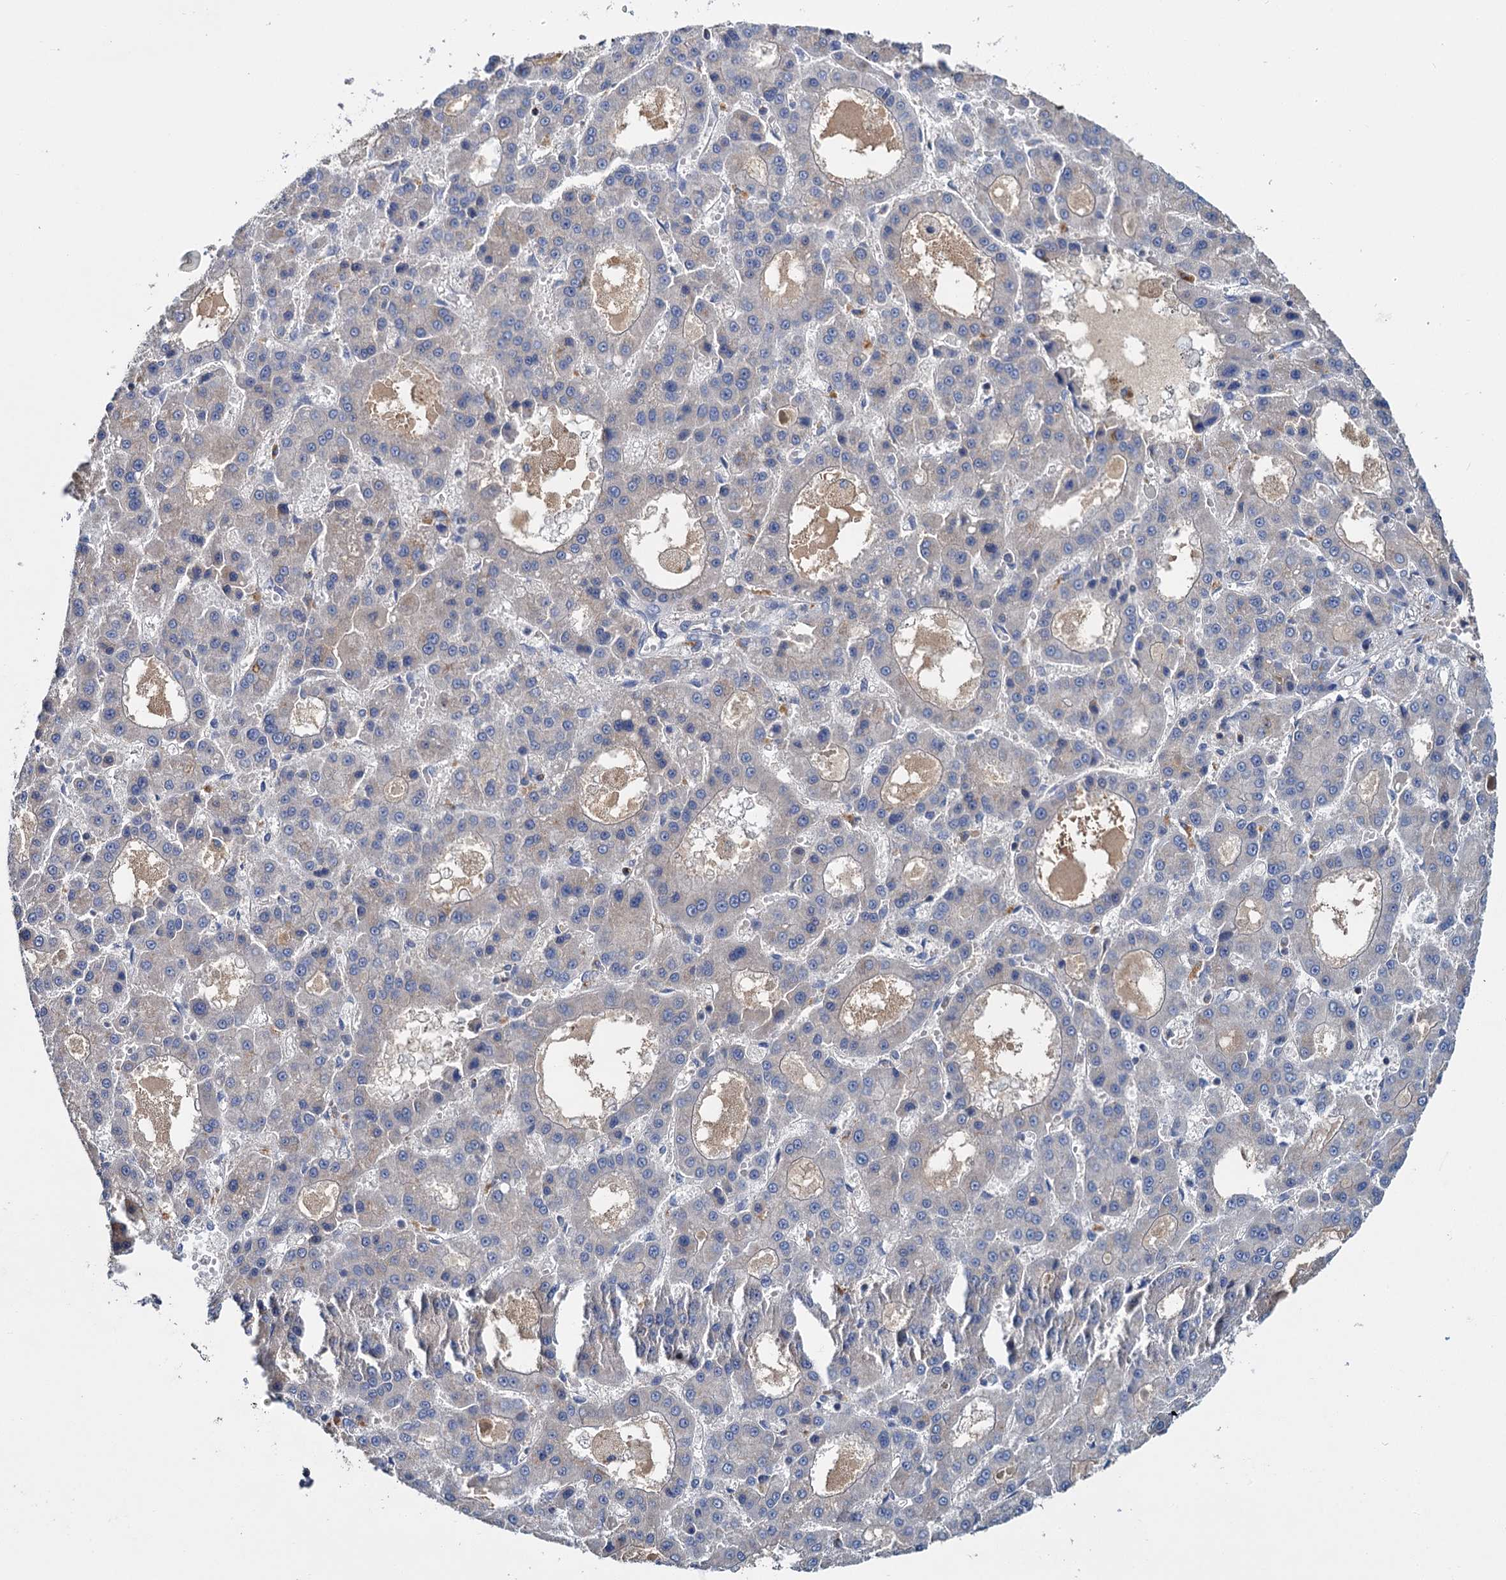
{"staining": {"intensity": "negative", "quantity": "none", "location": "none"}, "tissue": "liver cancer", "cell_type": "Tumor cells", "image_type": "cancer", "snomed": [{"axis": "morphology", "description": "Carcinoma, Hepatocellular, NOS"}, {"axis": "topography", "description": "Liver"}], "caption": "There is no significant positivity in tumor cells of hepatocellular carcinoma (liver).", "gene": "FGFR2", "patient": {"sex": "male", "age": 70}}